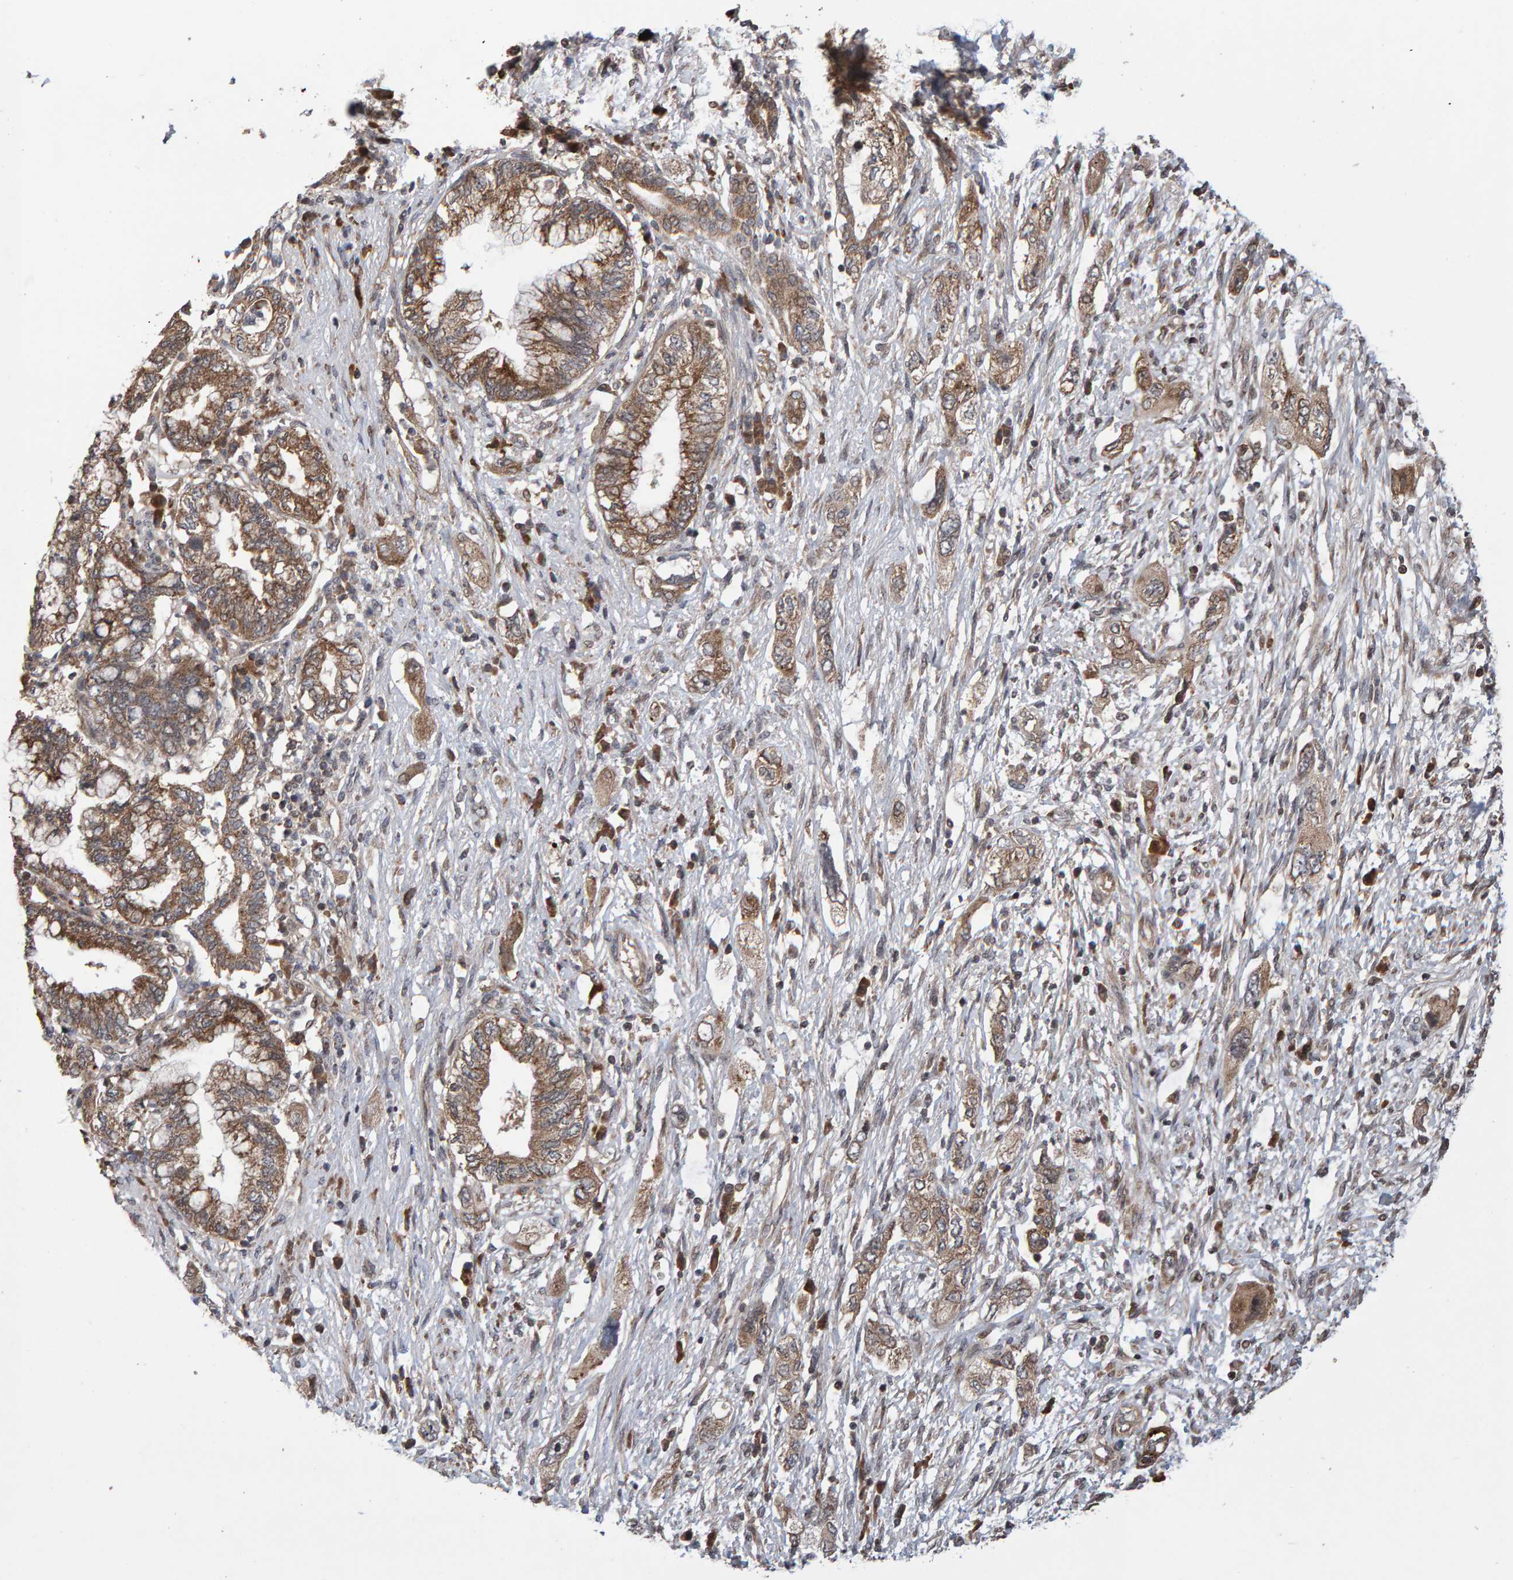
{"staining": {"intensity": "moderate", "quantity": ">75%", "location": "cytoplasmic/membranous"}, "tissue": "pancreatic cancer", "cell_type": "Tumor cells", "image_type": "cancer", "snomed": [{"axis": "morphology", "description": "Adenocarcinoma, NOS"}, {"axis": "topography", "description": "Pancreas"}], "caption": "Protein staining demonstrates moderate cytoplasmic/membranous staining in approximately >75% of tumor cells in pancreatic adenocarcinoma.", "gene": "PECR", "patient": {"sex": "female", "age": 73}}